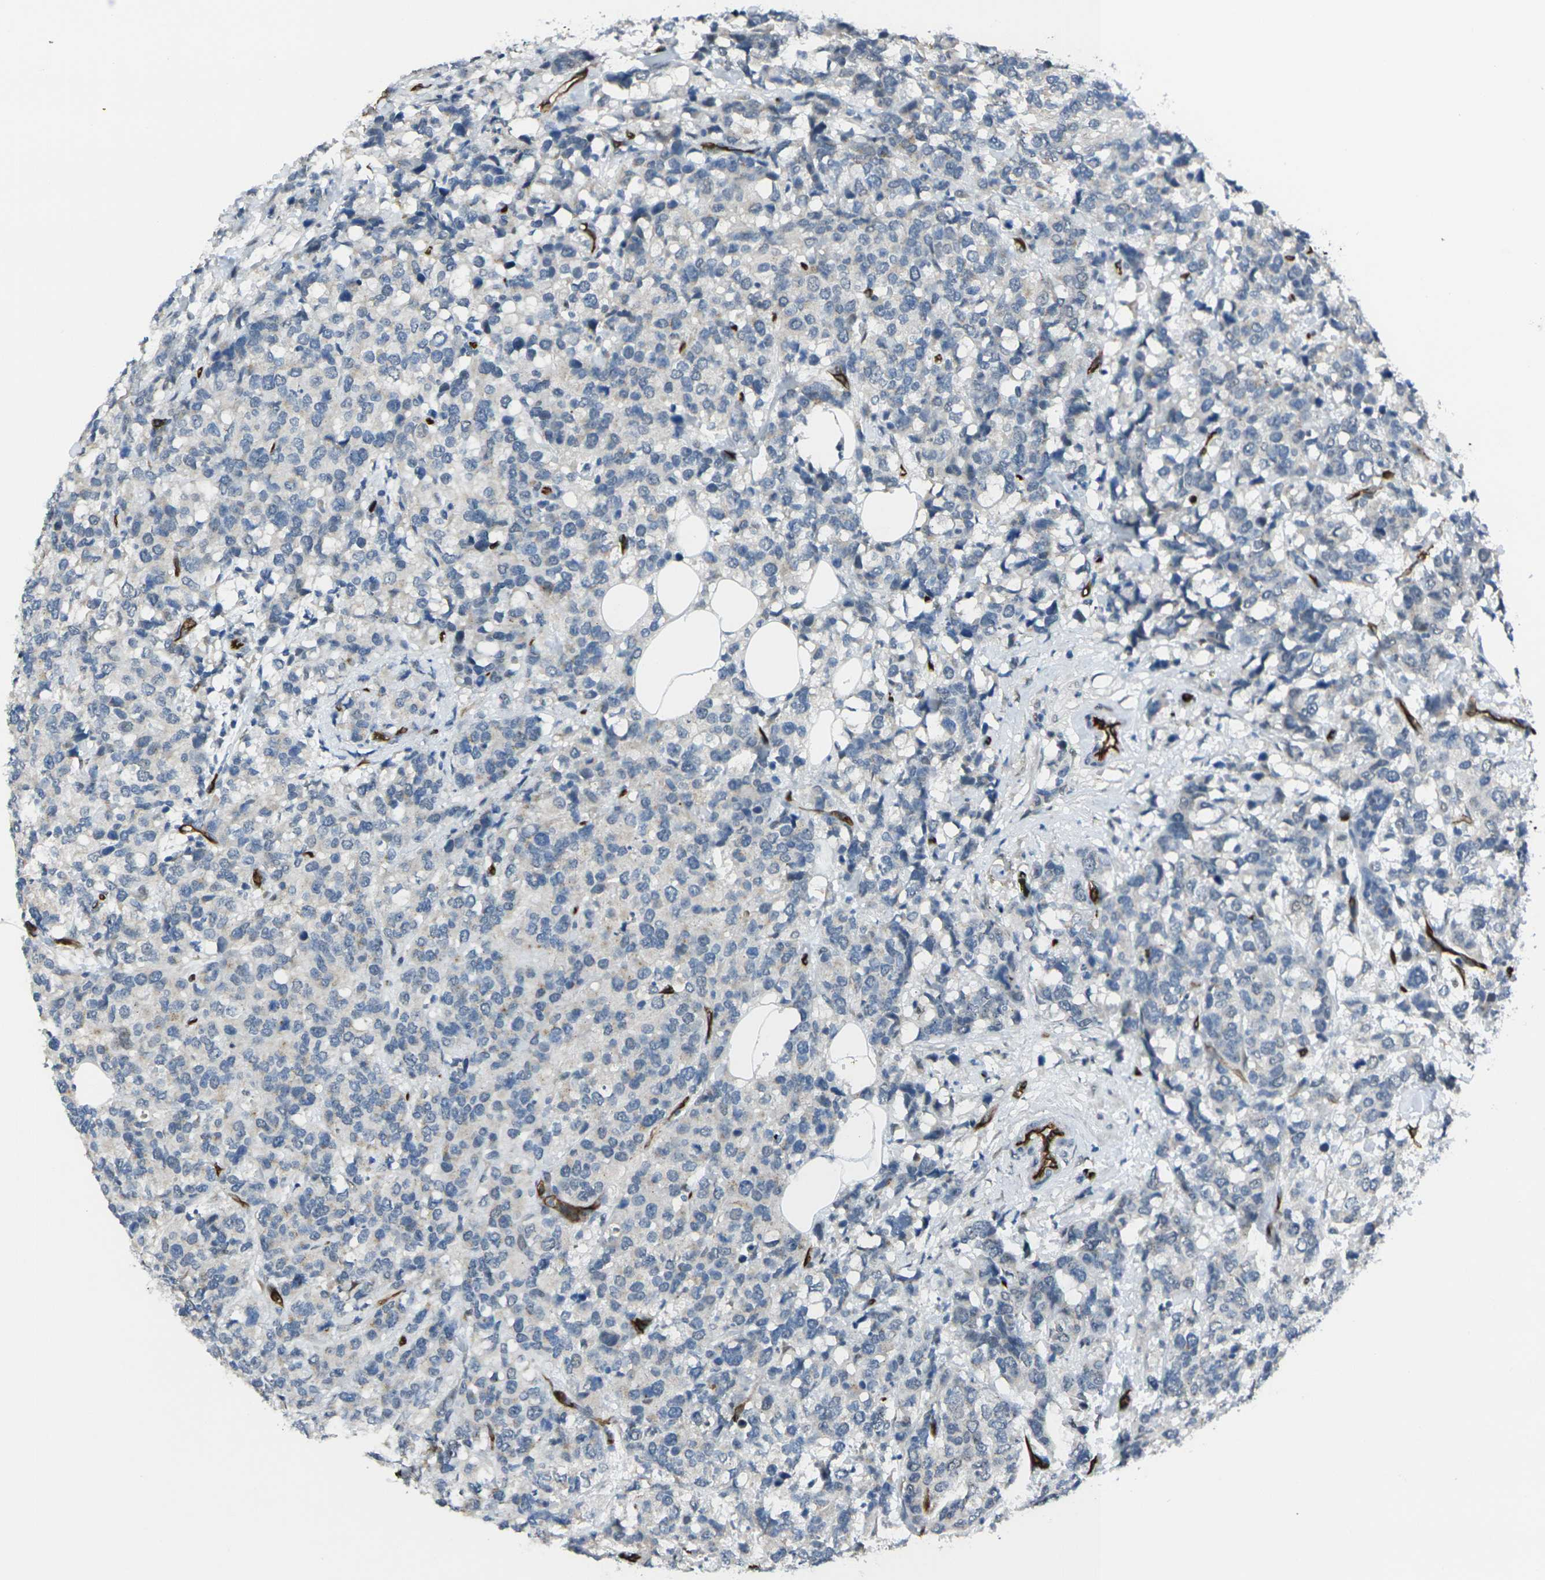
{"staining": {"intensity": "negative", "quantity": "none", "location": "none"}, "tissue": "breast cancer", "cell_type": "Tumor cells", "image_type": "cancer", "snomed": [{"axis": "morphology", "description": "Lobular carcinoma"}, {"axis": "topography", "description": "Breast"}], "caption": "Protein analysis of breast cancer (lobular carcinoma) displays no significant positivity in tumor cells. (IHC, brightfield microscopy, high magnification).", "gene": "HSPA12B", "patient": {"sex": "female", "age": 59}}